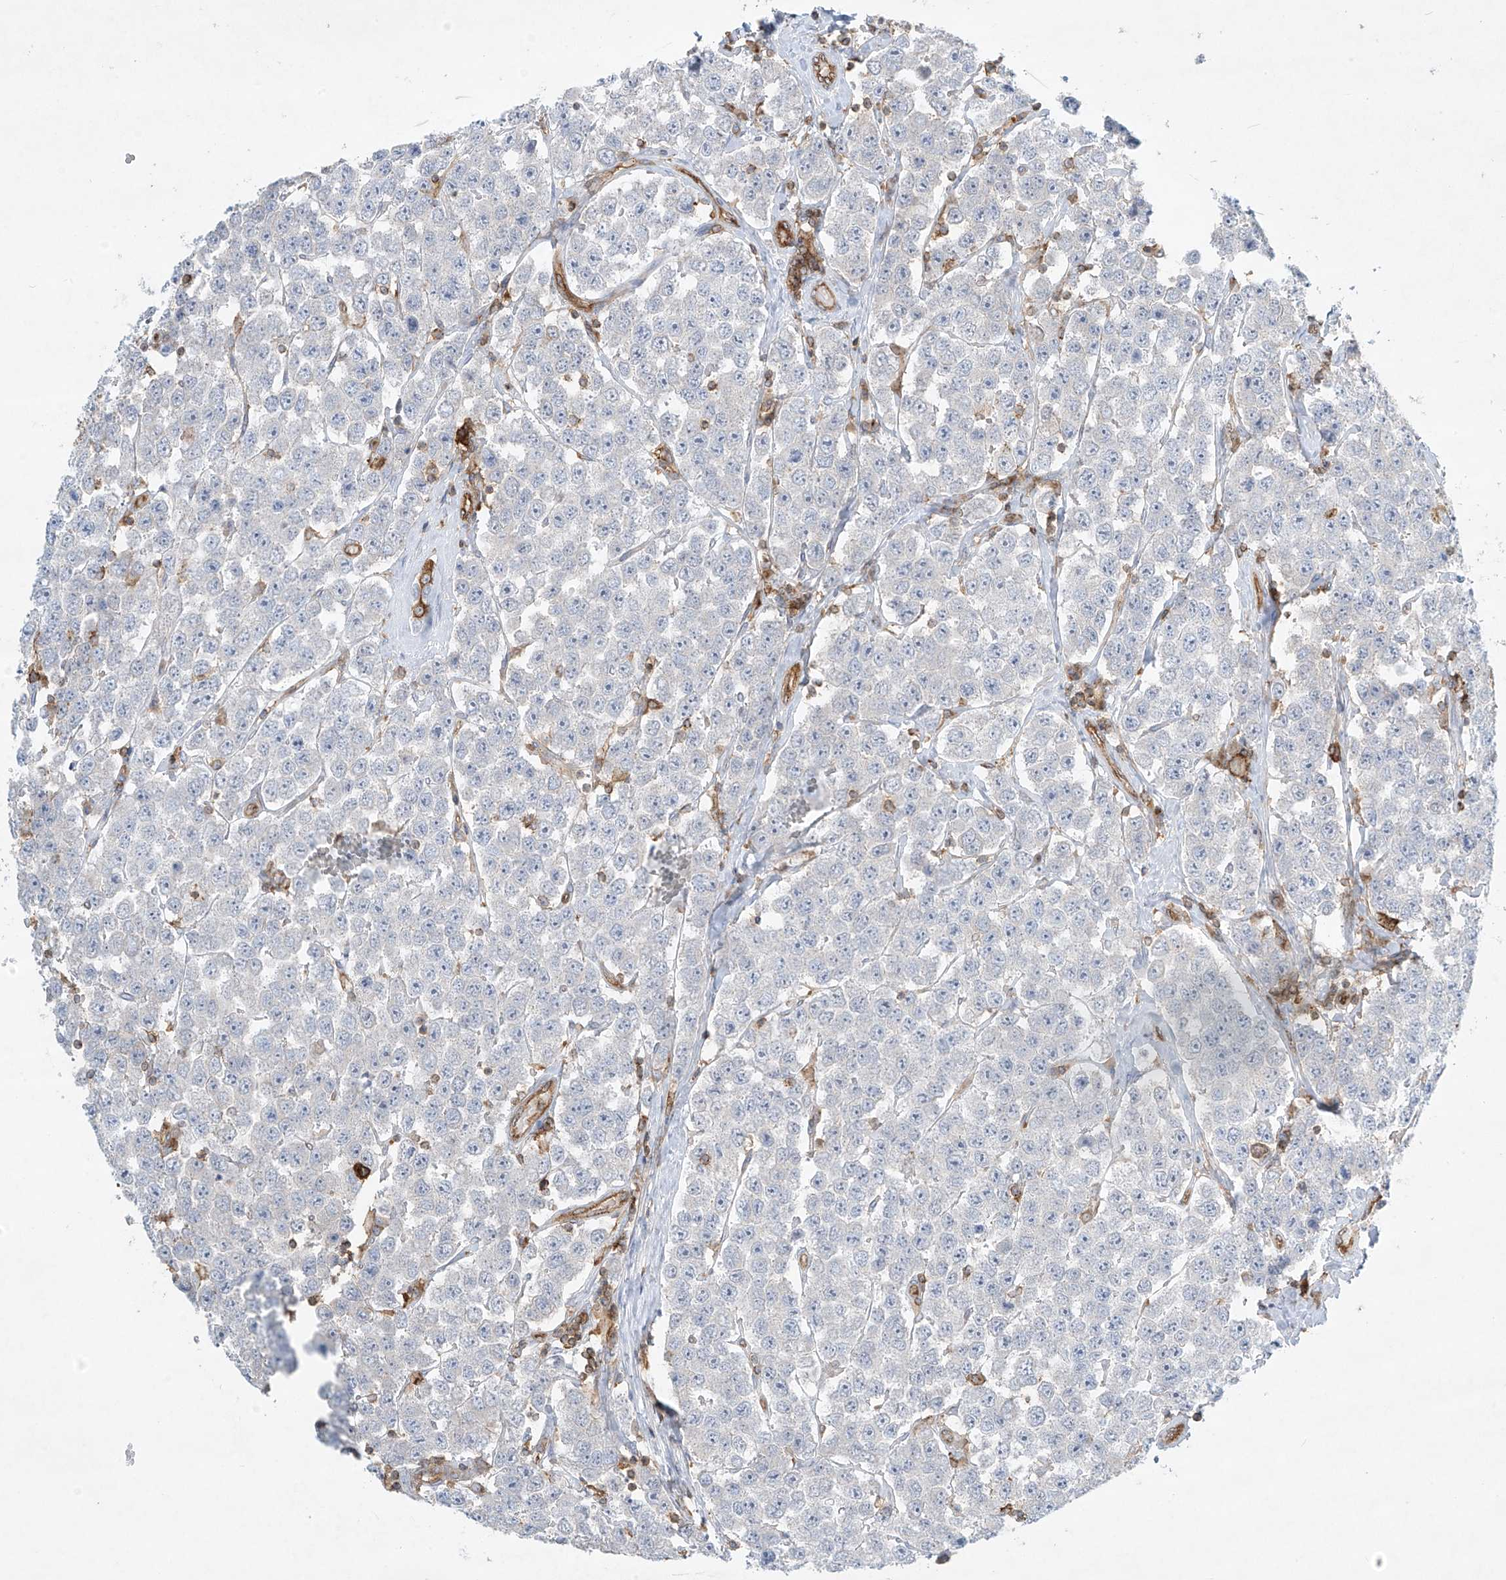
{"staining": {"intensity": "negative", "quantity": "none", "location": "none"}, "tissue": "testis cancer", "cell_type": "Tumor cells", "image_type": "cancer", "snomed": [{"axis": "morphology", "description": "Seminoma, NOS"}, {"axis": "topography", "description": "Testis"}], "caption": "Immunohistochemistry (IHC) micrograph of human testis seminoma stained for a protein (brown), which demonstrates no expression in tumor cells.", "gene": "HLA-E", "patient": {"sex": "male", "age": 28}}